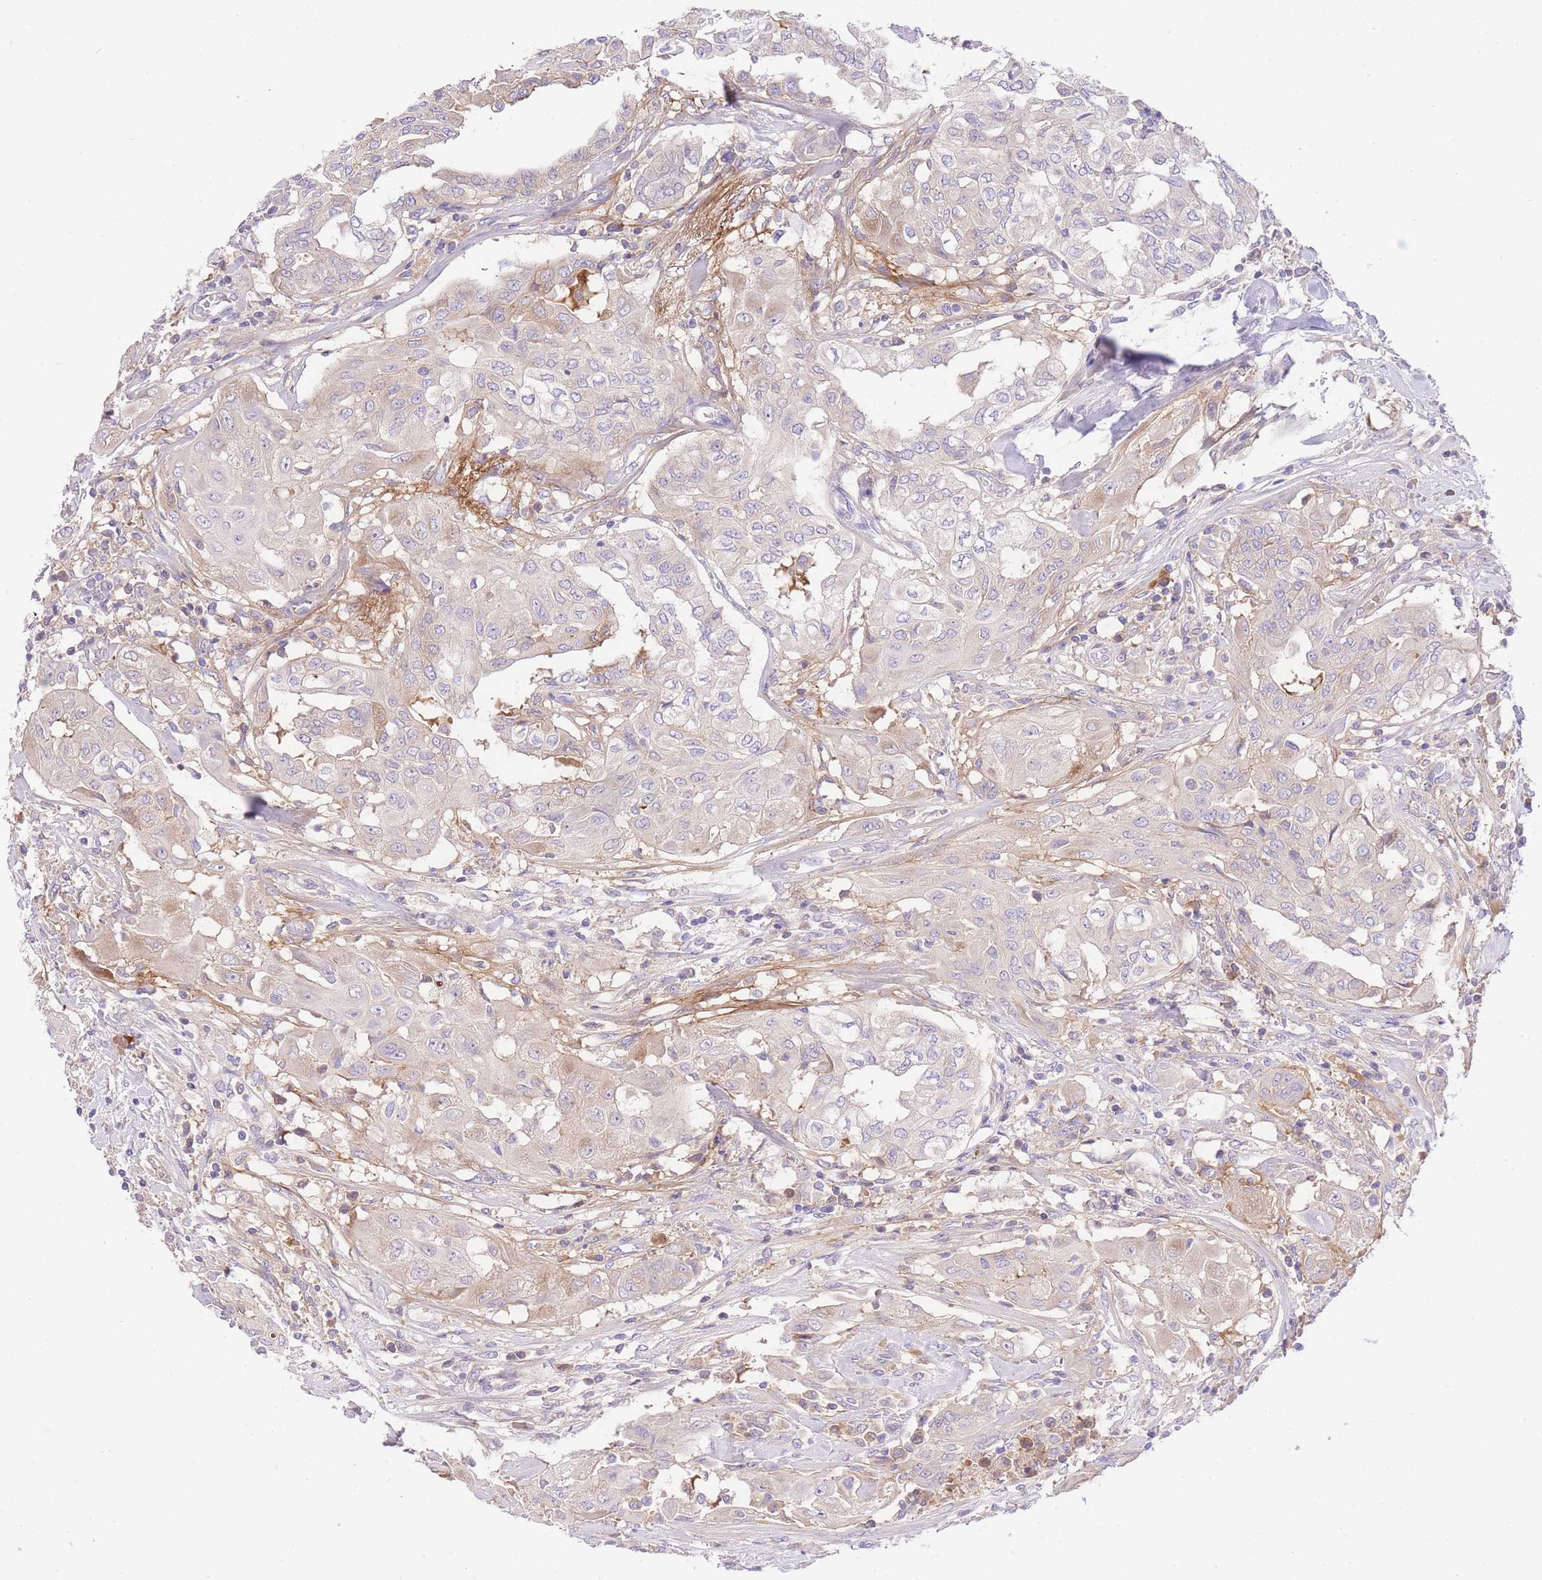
{"staining": {"intensity": "negative", "quantity": "none", "location": "none"}, "tissue": "thyroid cancer", "cell_type": "Tumor cells", "image_type": "cancer", "snomed": [{"axis": "morphology", "description": "Papillary adenocarcinoma, NOS"}, {"axis": "topography", "description": "Thyroid gland"}], "caption": "Tumor cells are negative for protein expression in human thyroid papillary adenocarcinoma.", "gene": "LIPH", "patient": {"sex": "female", "age": 59}}